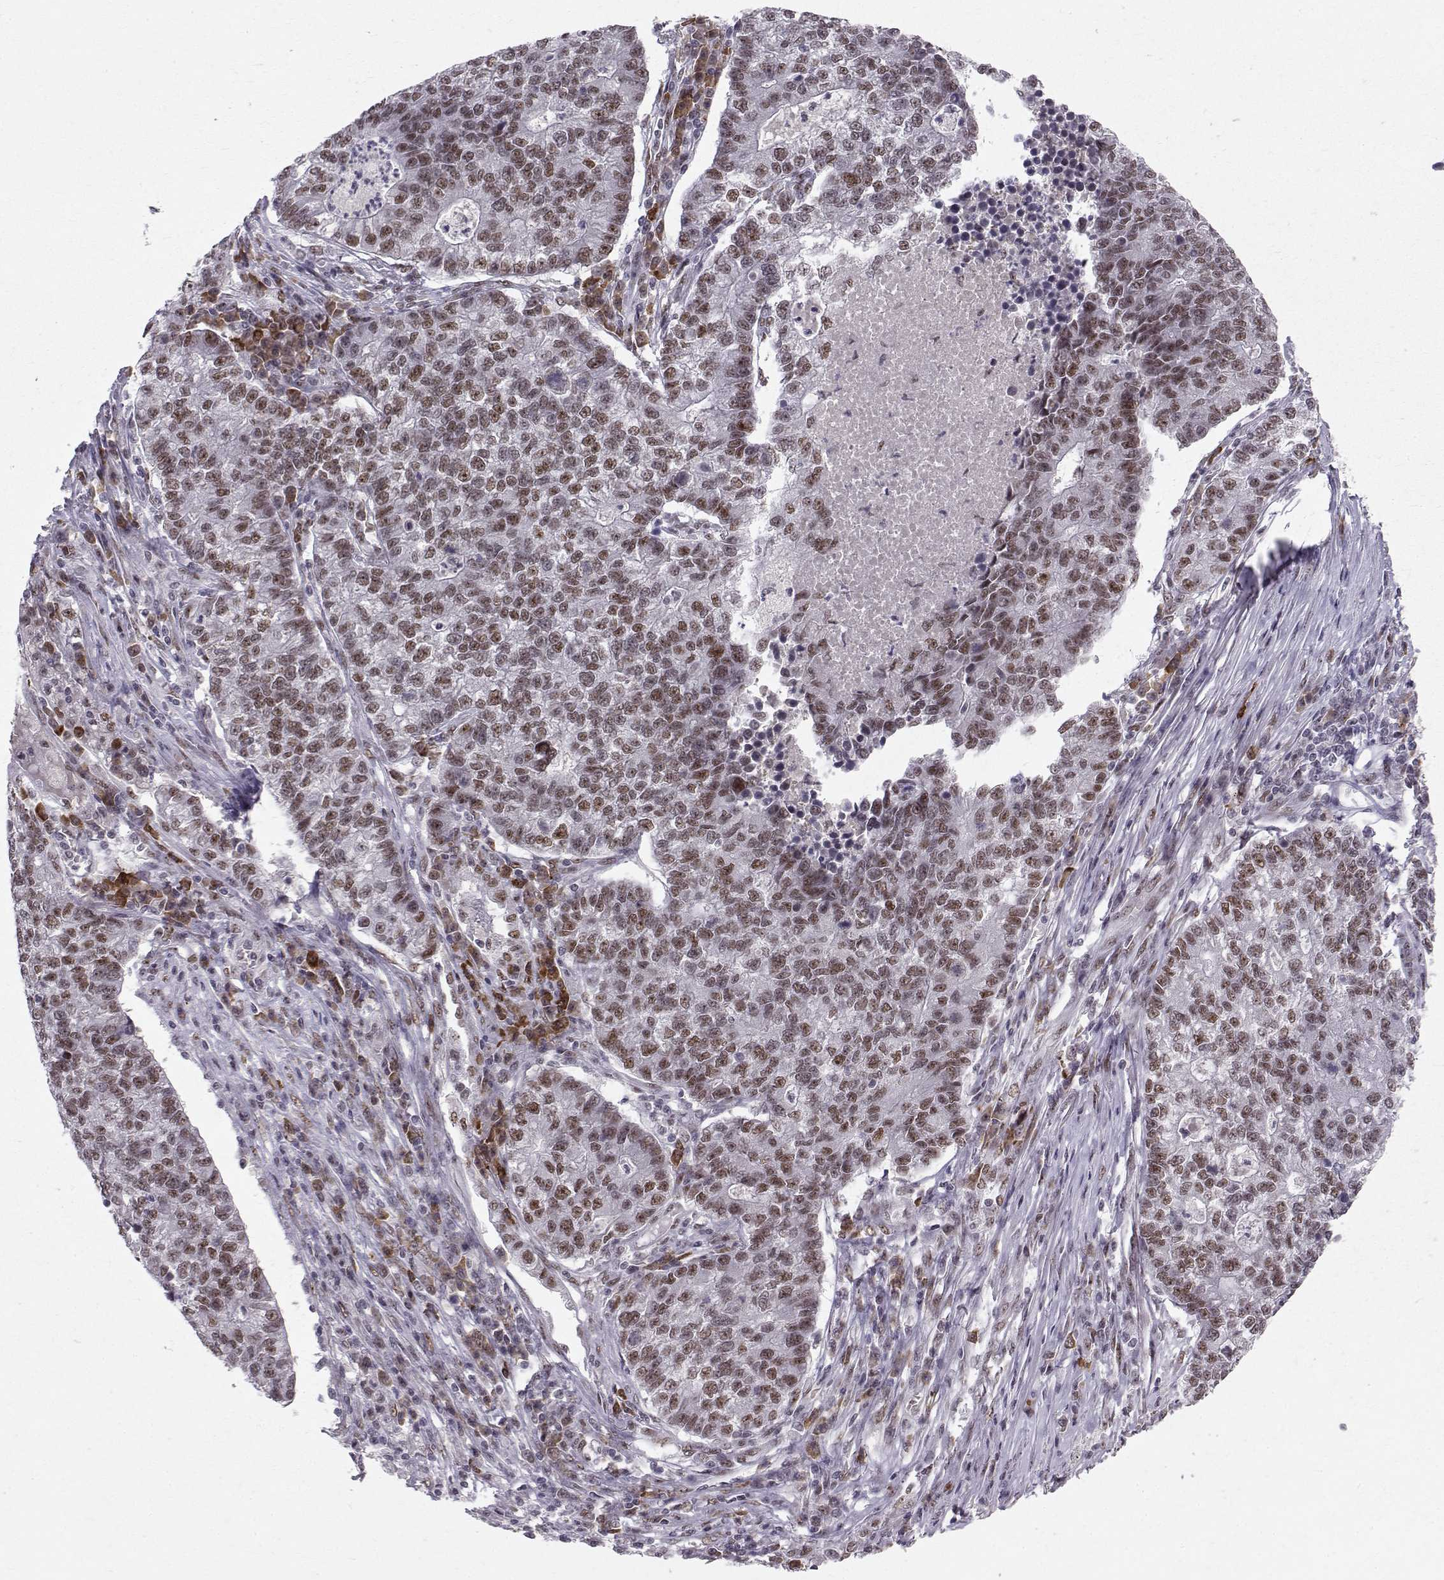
{"staining": {"intensity": "moderate", "quantity": "<25%", "location": "nuclear"}, "tissue": "lung cancer", "cell_type": "Tumor cells", "image_type": "cancer", "snomed": [{"axis": "morphology", "description": "Adenocarcinoma, NOS"}, {"axis": "topography", "description": "Lung"}], "caption": "A brown stain shows moderate nuclear positivity of a protein in lung adenocarcinoma tumor cells.", "gene": "RPP38", "patient": {"sex": "male", "age": 57}}